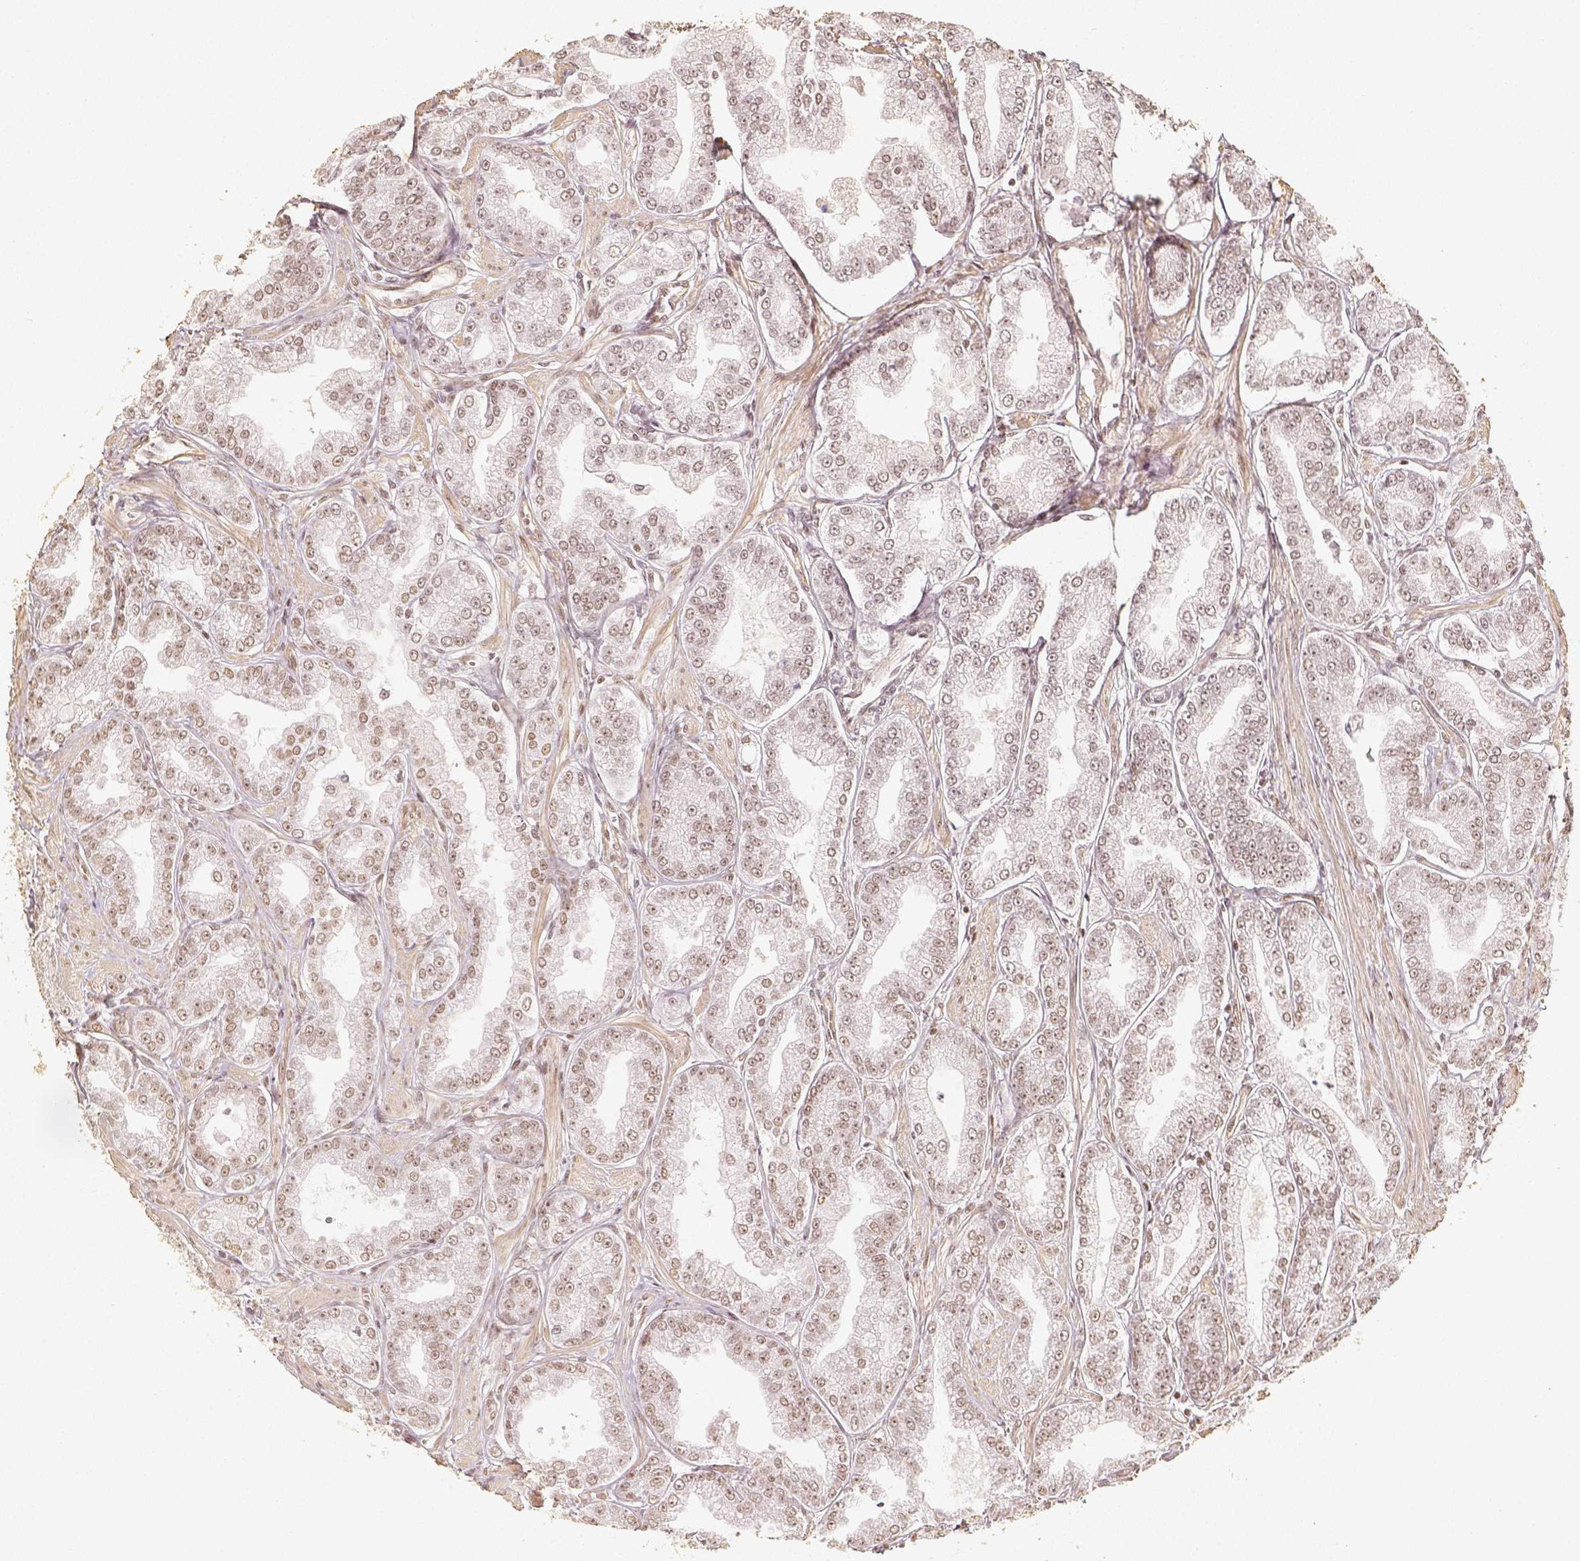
{"staining": {"intensity": "weak", "quantity": ">75%", "location": "nuclear"}, "tissue": "prostate cancer", "cell_type": "Tumor cells", "image_type": "cancer", "snomed": [{"axis": "morphology", "description": "Adenocarcinoma, NOS"}, {"axis": "topography", "description": "Prostate"}], "caption": "Tumor cells demonstrate low levels of weak nuclear staining in approximately >75% of cells in prostate cancer (adenocarcinoma).", "gene": "HDAC1", "patient": {"sex": "male", "age": 71}}